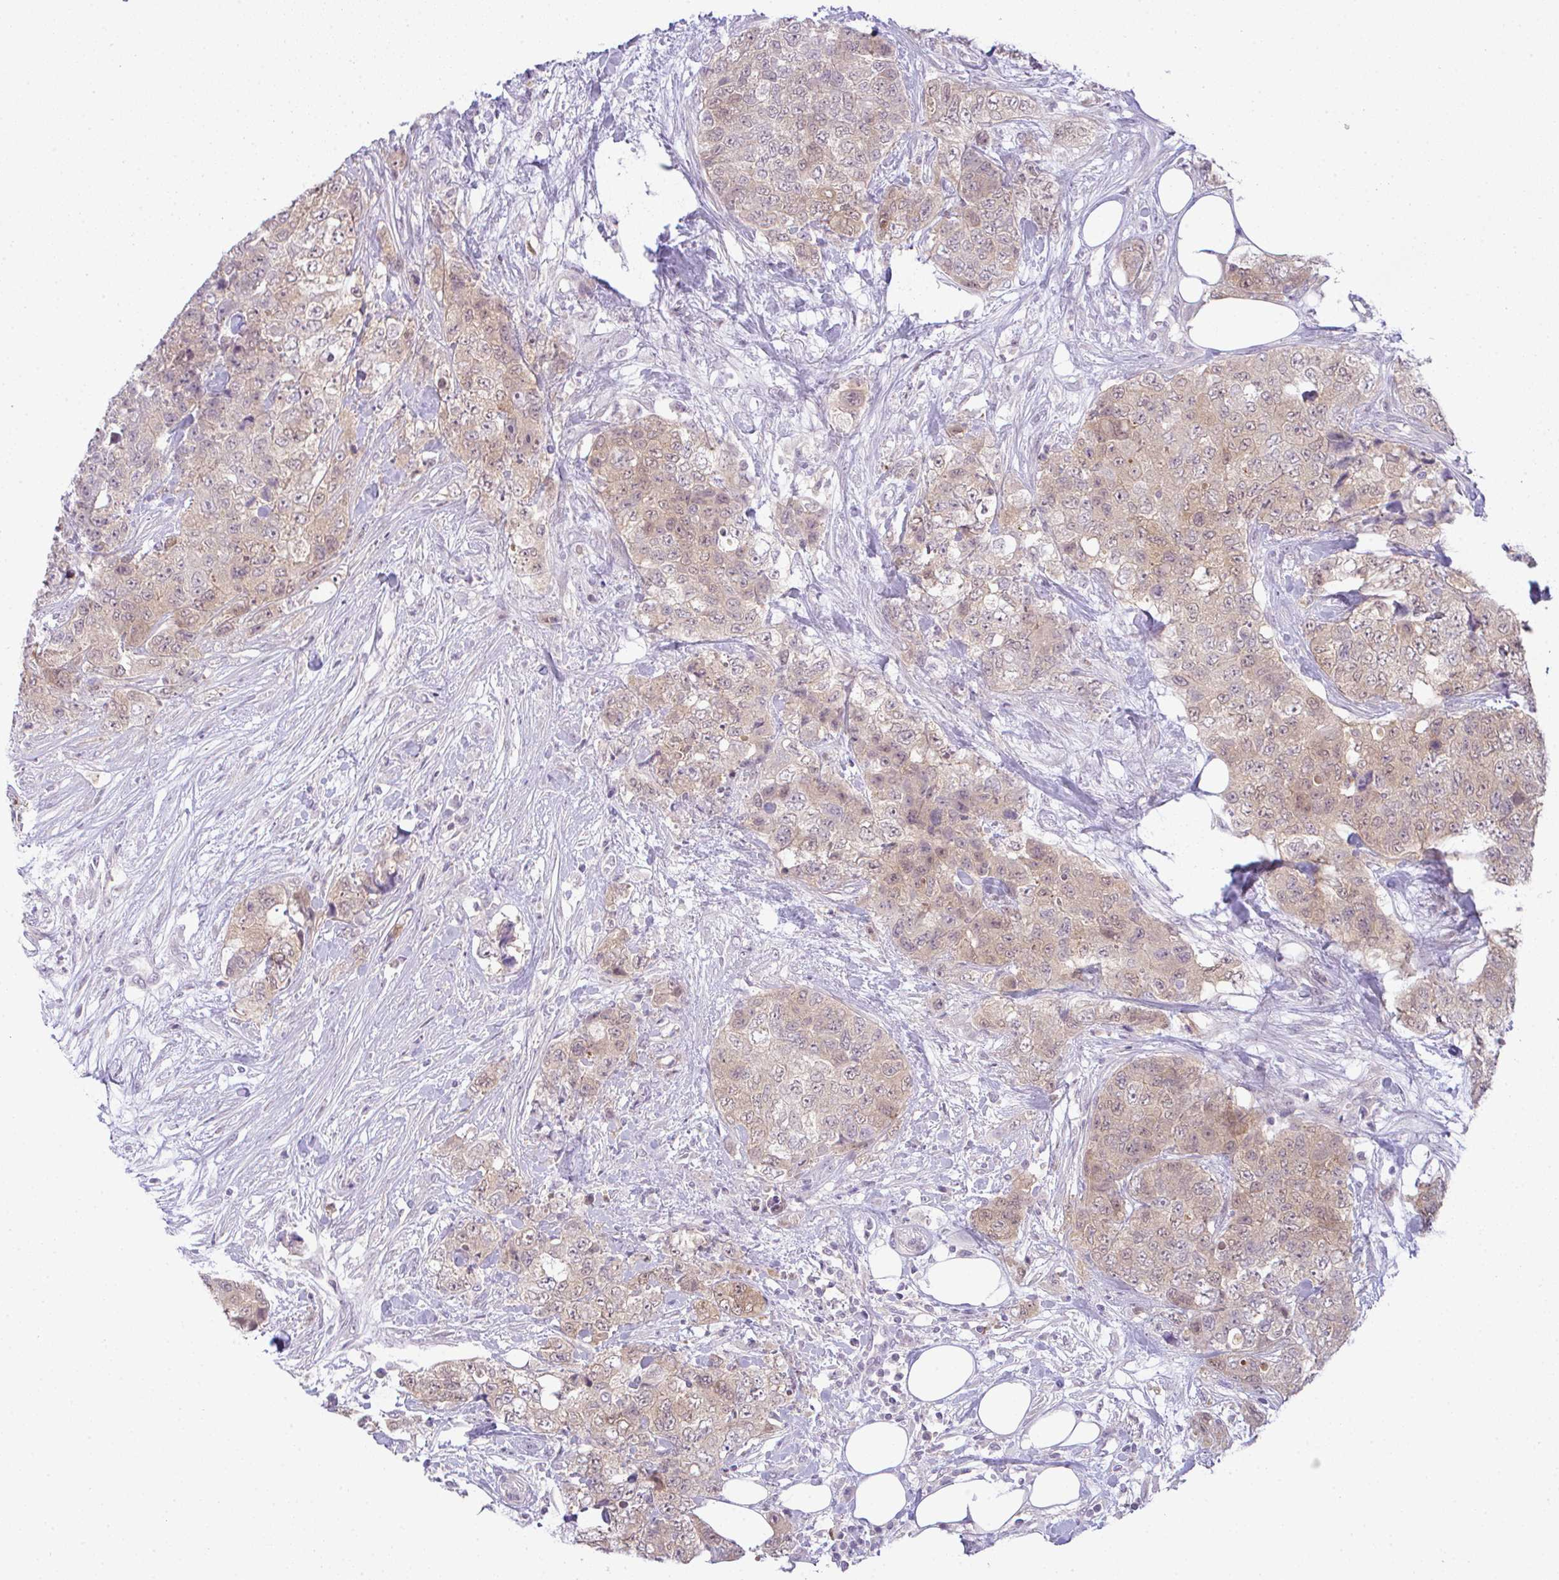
{"staining": {"intensity": "weak", "quantity": ">75%", "location": "cytoplasmic/membranous"}, "tissue": "urothelial cancer", "cell_type": "Tumor cells", "image_type": "cancer", "snomed": [{"axis": "morphology", "description": "Urothelial carcinoma, High grade"}, {"axis": "topography", "description": "Urinary bladder"}], "caption": "Protein staining of high-grade urothelial carcinoma tissue demonstrates weak cytoplasmic/membranous staining in about >75% of tumor cells.", "gene": "CSE1L", "patient": {"sex": "female", "age": 78}}